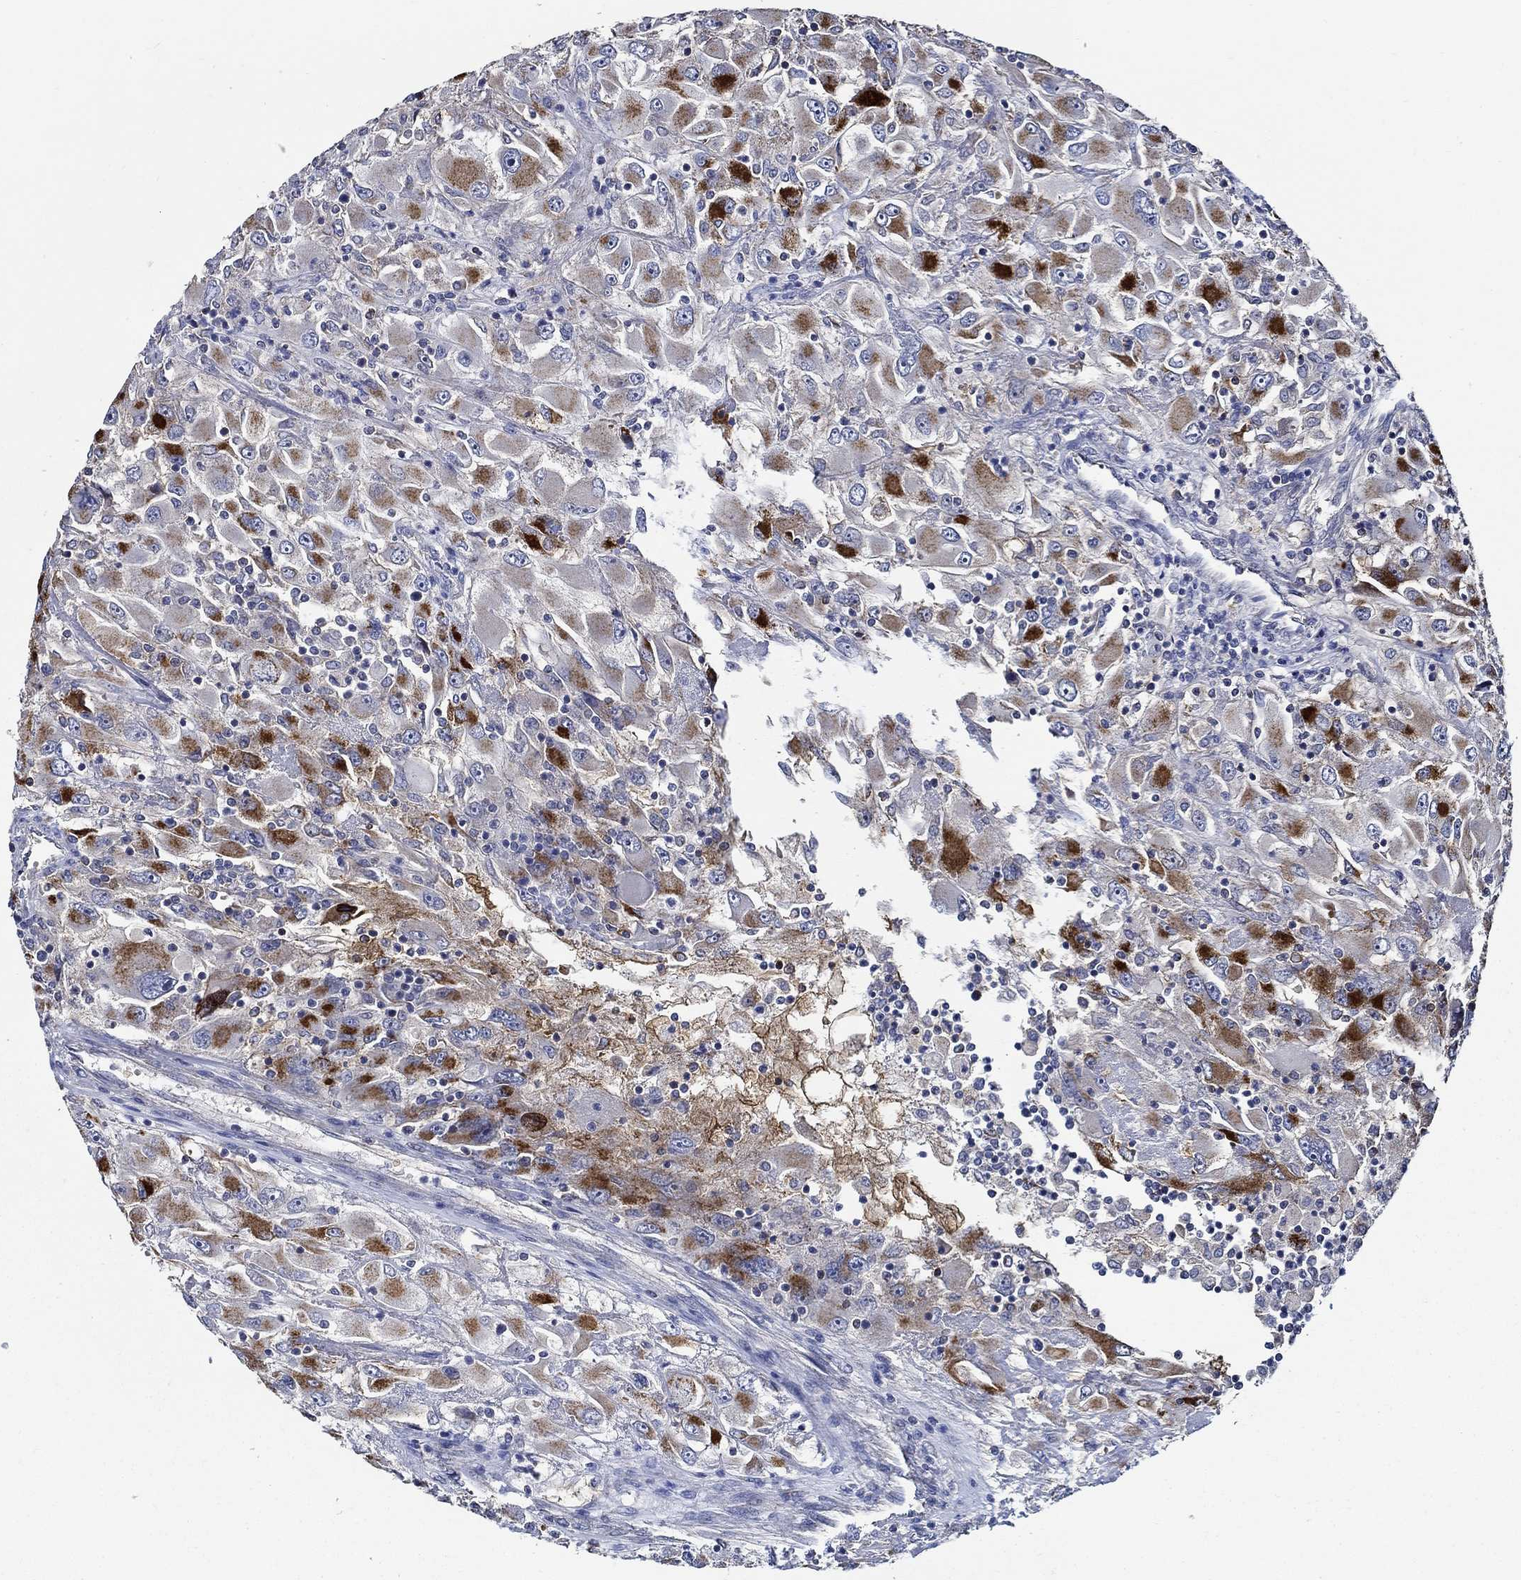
{"staining": {"intensity": "strong", "quantity": "<25%", "location": "cytoplasmic/membranous"}, "tissue": "renal cancer", "cell_type": "Tumor cells", "image_type": "cancer", "snomed": [{"axis": "morphology", "description": "Adenocarcinoma, NOS"}, {"axis": "topography", "description": "Kidney"}], "caption": "A photomicrograph showing strong cytoplasmic/membranous positivity in about <25% of tumor cells in renal adenocarcinoma, as visualized by brown immunohistochemical staining.", "gene": "WDR53", "patient": {"sex": "female", "age": 52}}